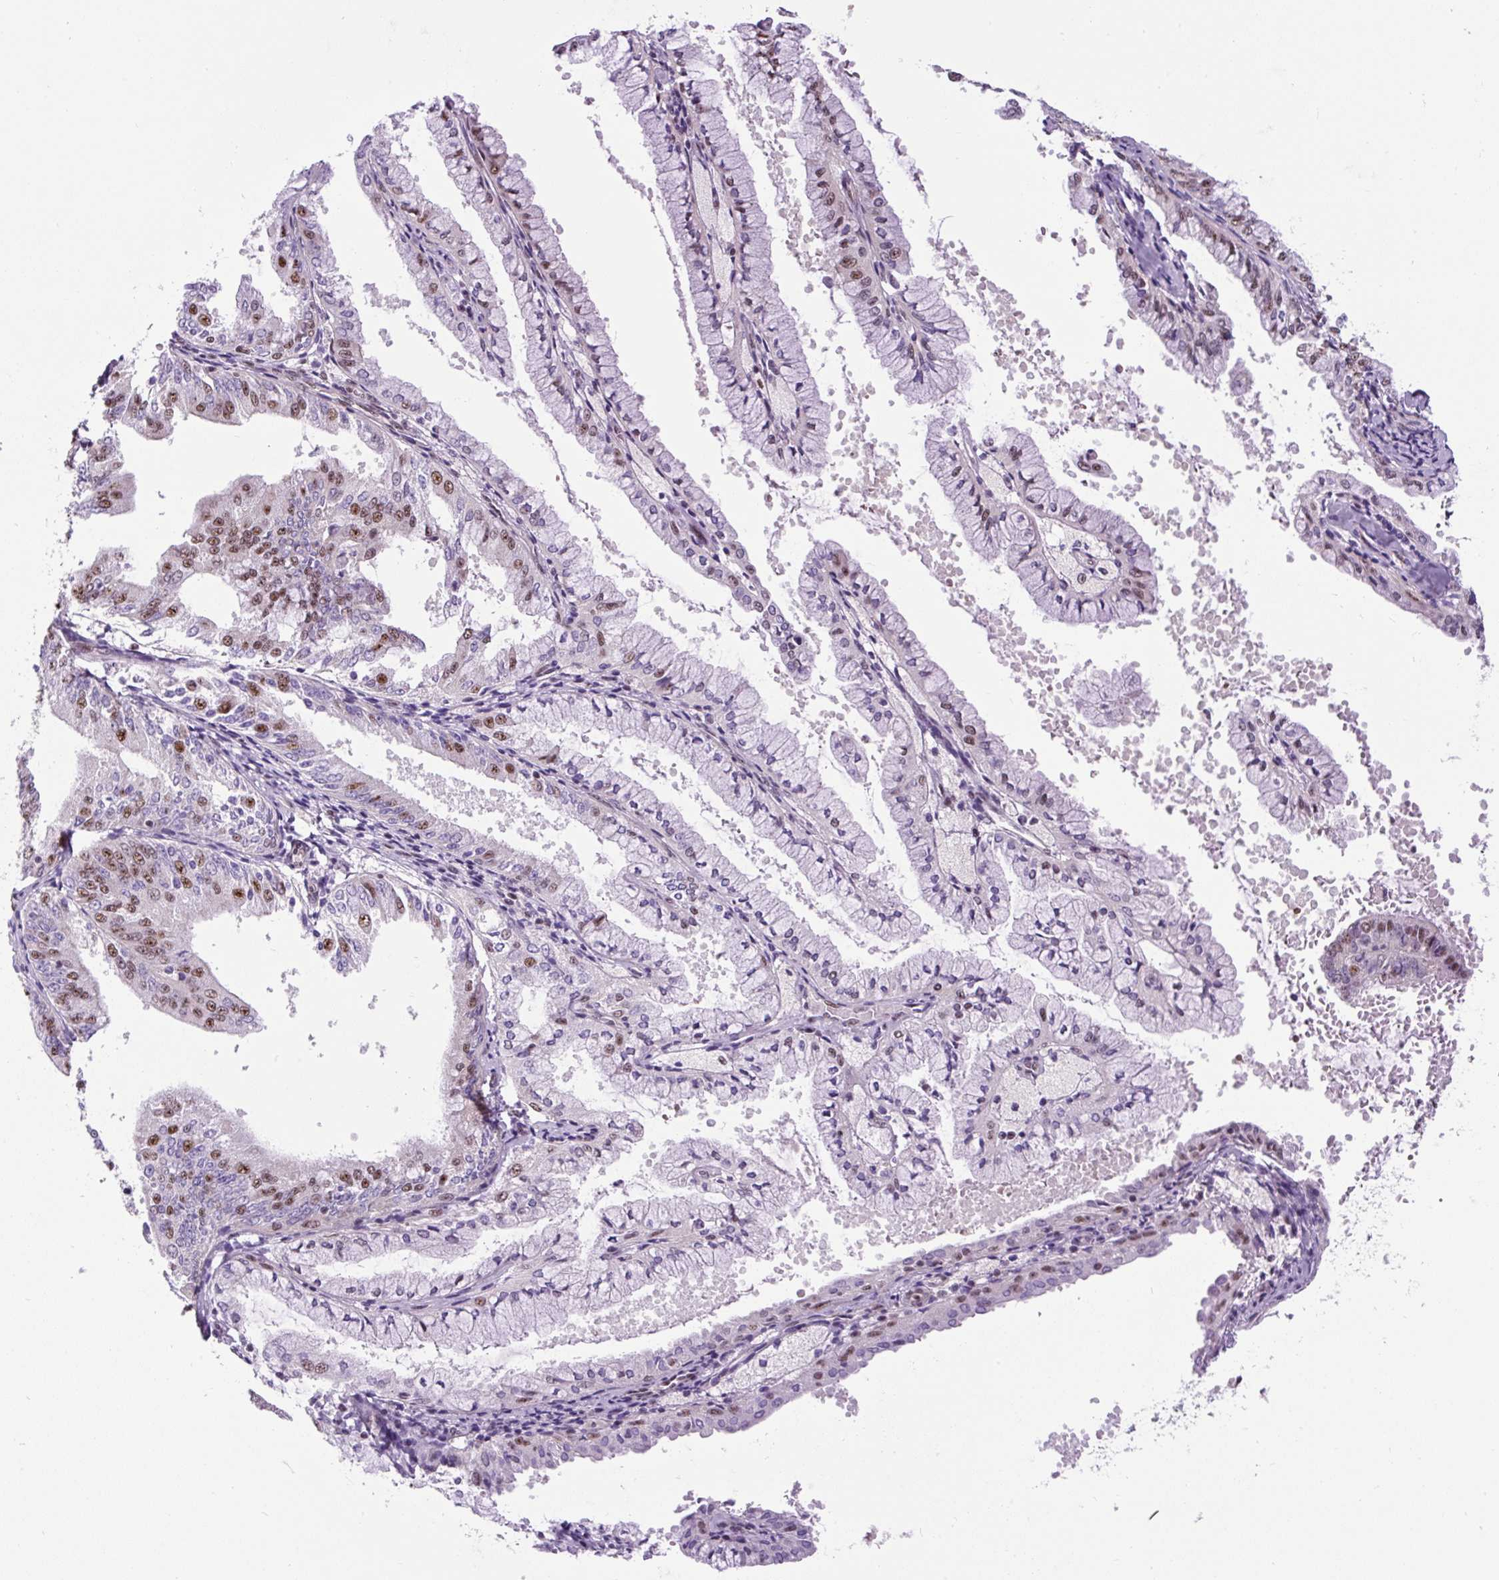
{"staining": {"intensity": "moderate", "quantity": "25%-75%", "location": "nuclear"}, "tissue": "endometrial cancer", "cell_type": "Tumor cells", "image_type": "cancer", "snomed": [{"axis": "morphology", "description": "Adenocarcinoma, NOS"}, {"axis": "topography", "description": "Endometrium"}], "caption": "This image shows endometrial cancer stained with immunohistochemistry (IHC) to label a protein in brown. The nuclear of tumor cells show moderate positivity for the protein. Nuclei are counter-stained blue.", "gene": "SMC5", "patient": {"sex": "female", "age": 63}}